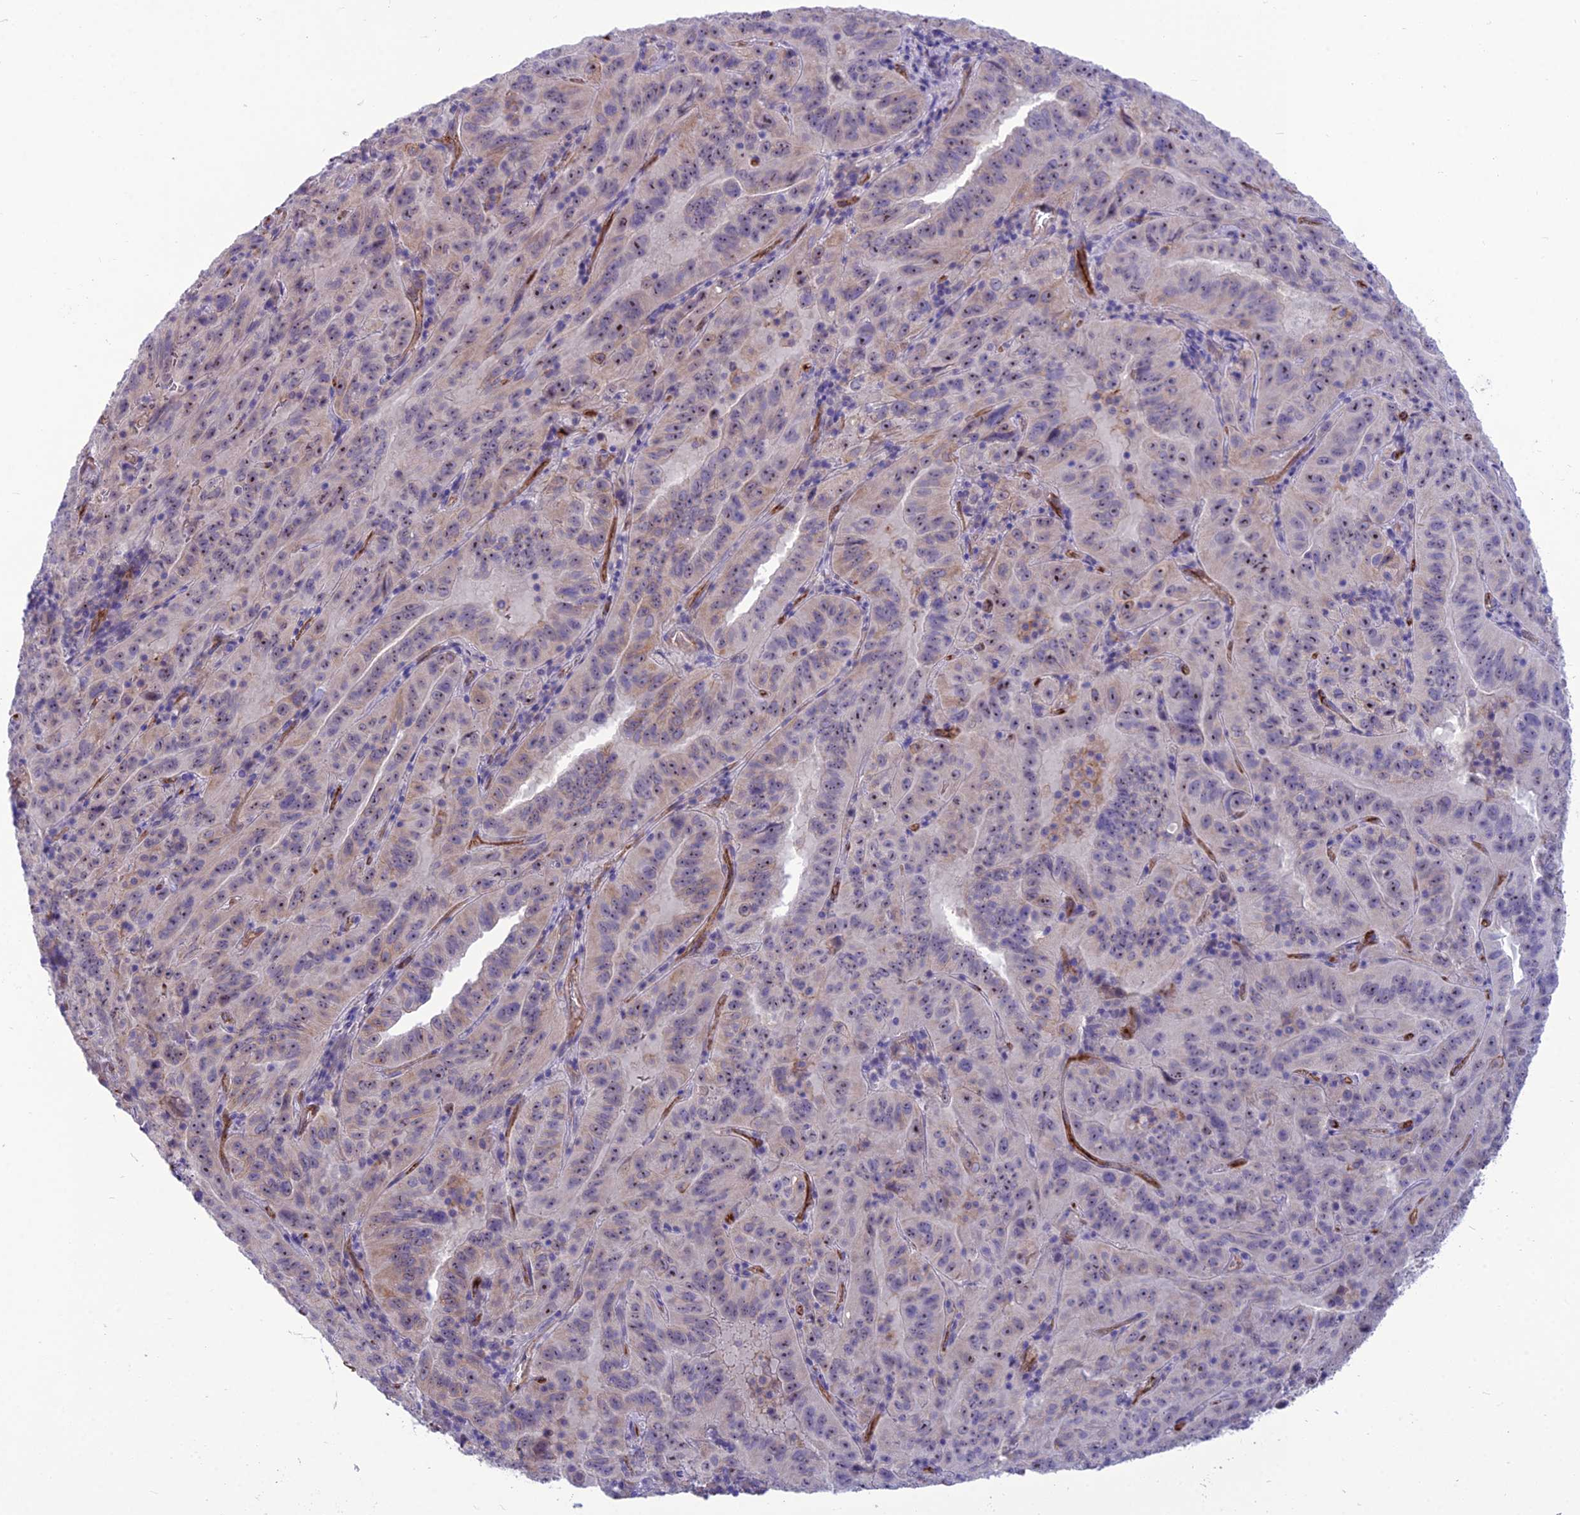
{"staining": {"intensity": "weak", "quantity": "25%-75%", "location": "cytoplasmic/membranous,nuclear"}, "tissue": "pancreatic cancer", "cell_type": "Tumor cells", "image_type": "cancer", "snomed": [{"axis": "morphology", "description": "Adenocarcinoma, NOS"}, {"axis": "topography", "description": "Pancreas"}], "caption": "Pancreatic adenocarcinoma stained with a protein marker exhibits weak staining in tumor cells.", "gene": "BBS7", "patient": {"sex": "male", "age": 63}}